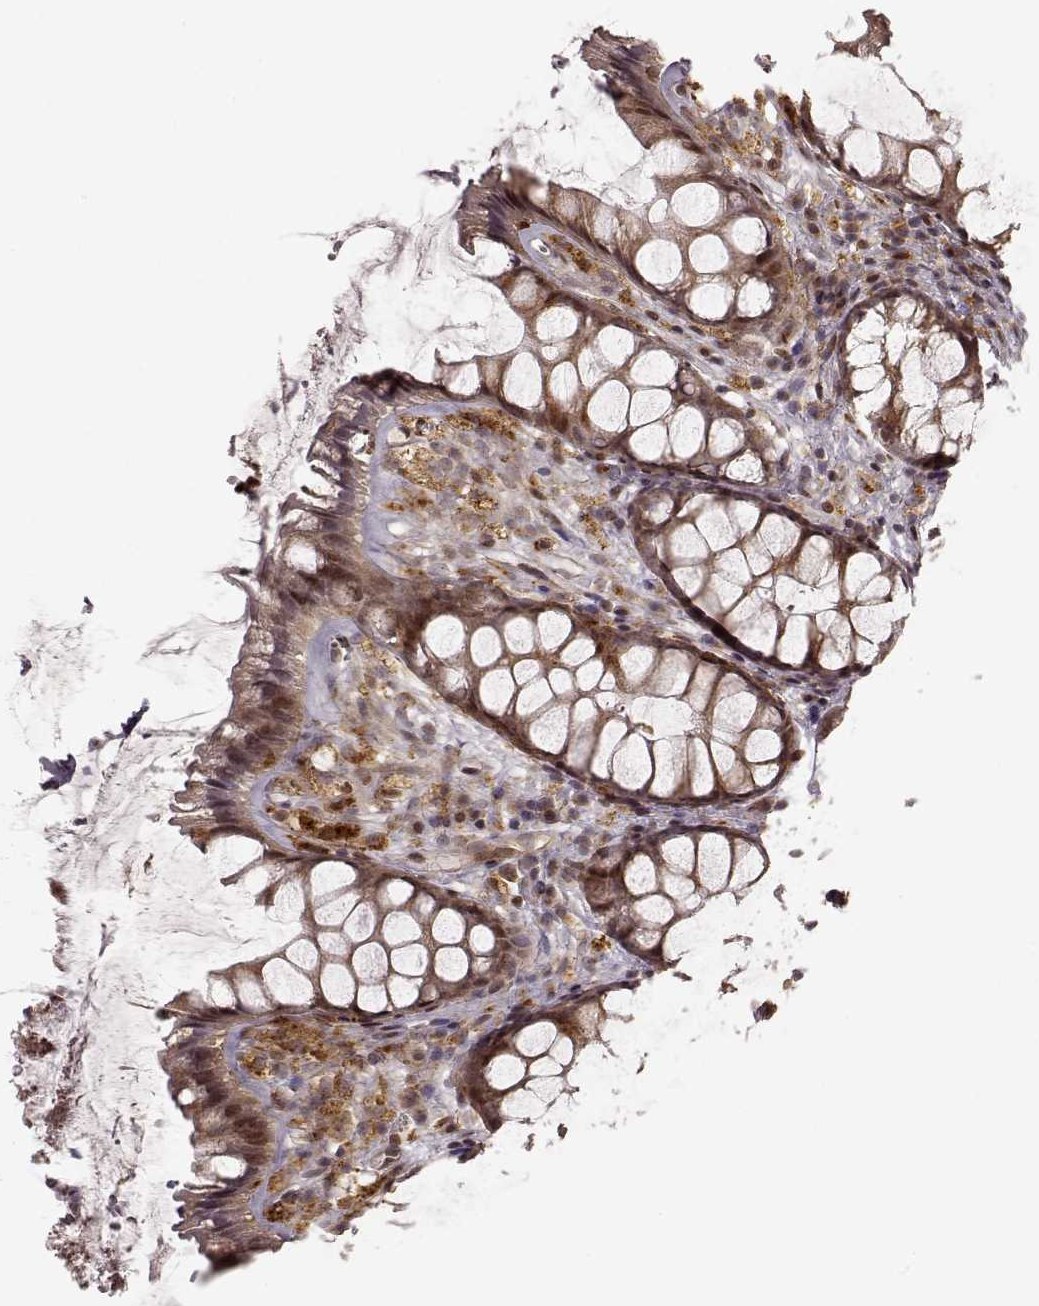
{"staining": {"intensity": "weak", "quantity": ">75%", "location": "cytoplasmic/membranous"}, "tissue": "rectum", "cell_type": "Glandular cells", "image_type": "normal", "snomed": [{"axis": "morphology", "description": "Normal tissue, NOS"}, {"axis": "topography", "description": "Rectum"}], "caption": "Weak cytoplasmic/membranous protein expression is appreciated in about >75% of glandular cells in rectum. (DAB (3,3'-diaminobenzidine) IHC, brown staining for protein, blue staining for nuclei).", "gene": "SLC12A9", "patient": {"sex": "female", "age": 62}}